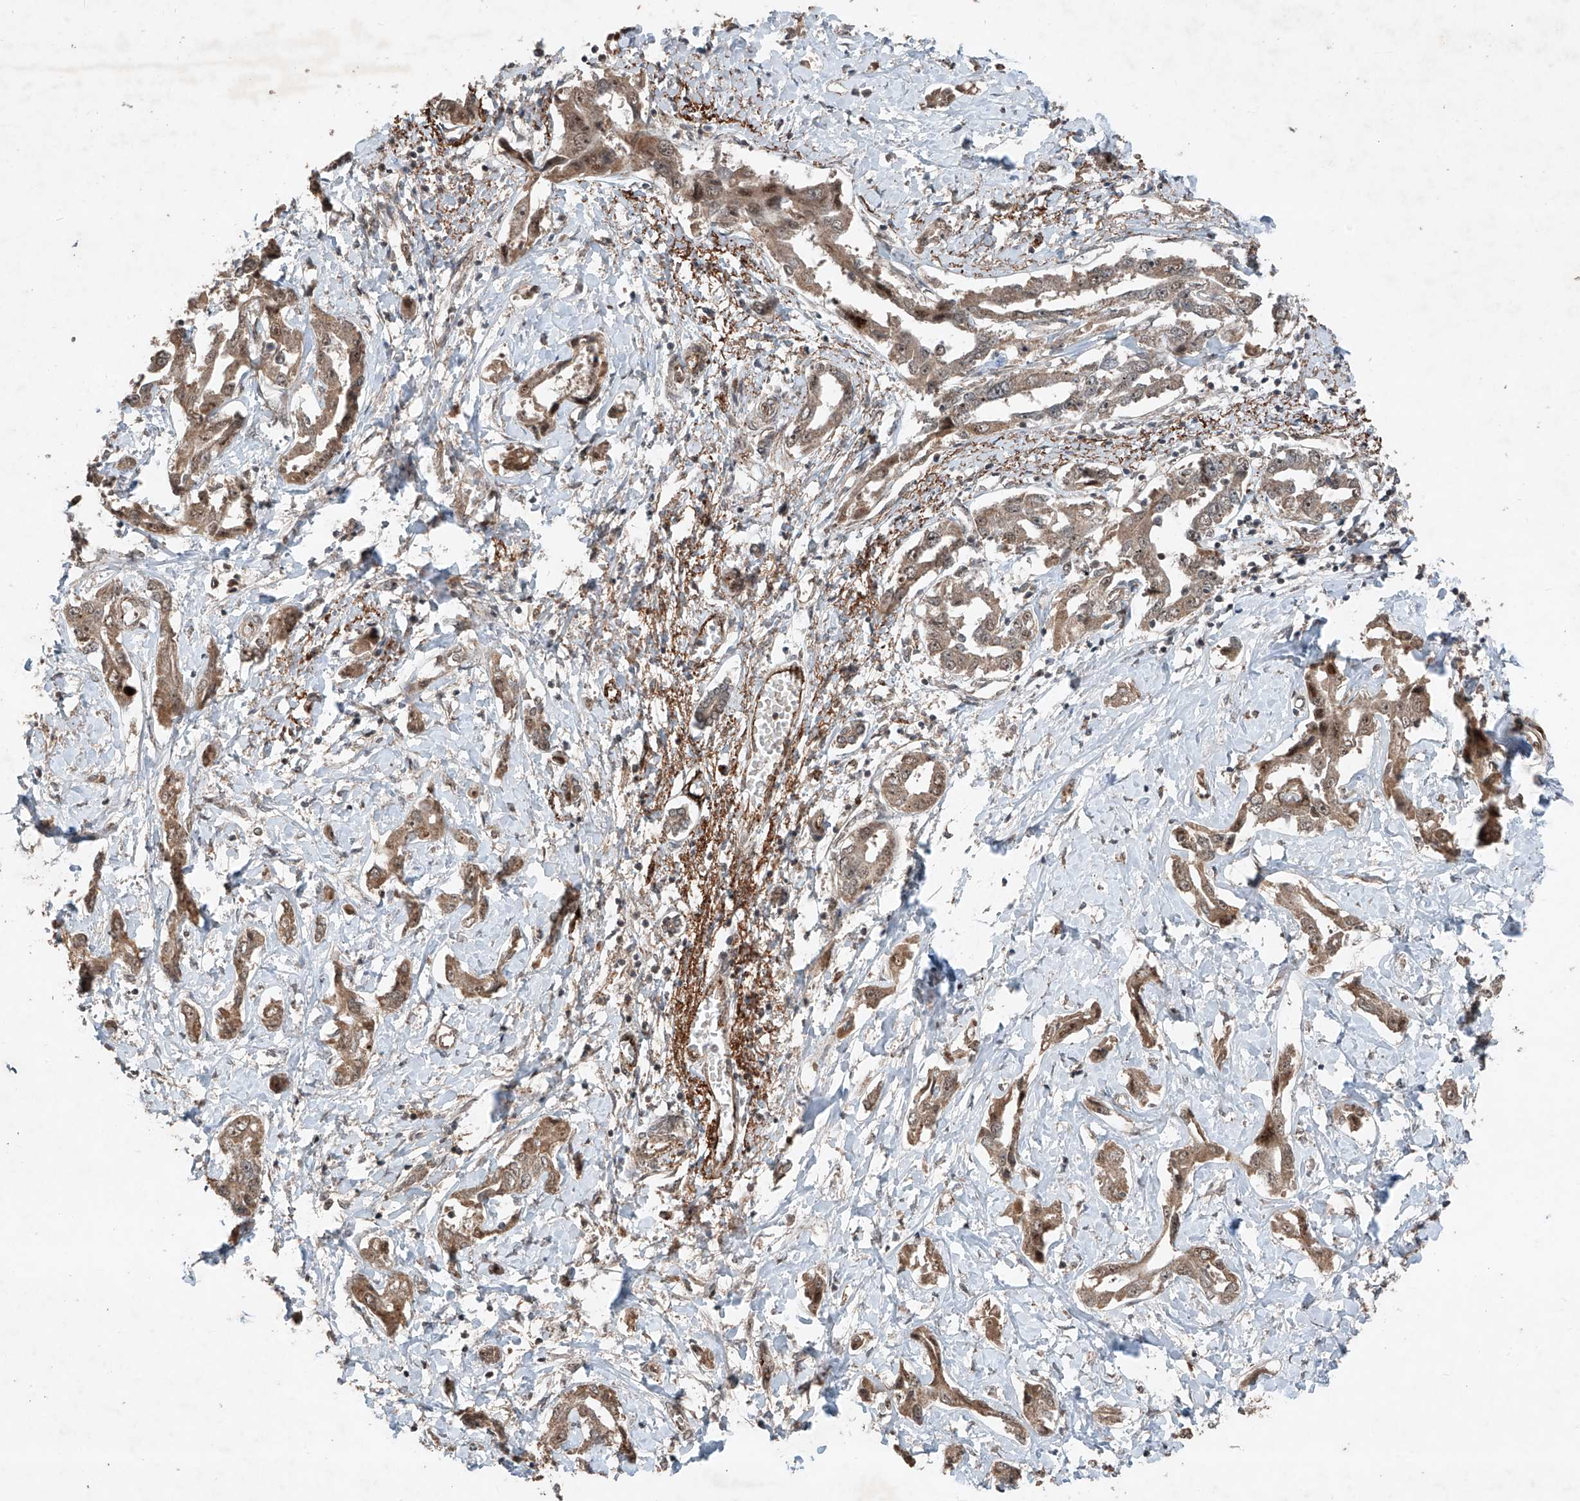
{"staining": {"intensity": "moderate", "quantity": ">75%", "location": "cytoplasmic/membranous"}, "tissue": "liver cancer", "cell_type": "Tumor cells", "image_type": "cancer", "snomed": [{"axis": "morphology", "description": "Cholangiocarcinoma"}, {"axis": "topography", "description": "Liver"}], "caption": "Protein expression analysis of cholangiocarcinoma (liver) shows moderate cytoplasmic/membranous staining in about >75% of tumor cells.", "gene": "ZNF620", "patient": {"sex": "male", "age": 59}}